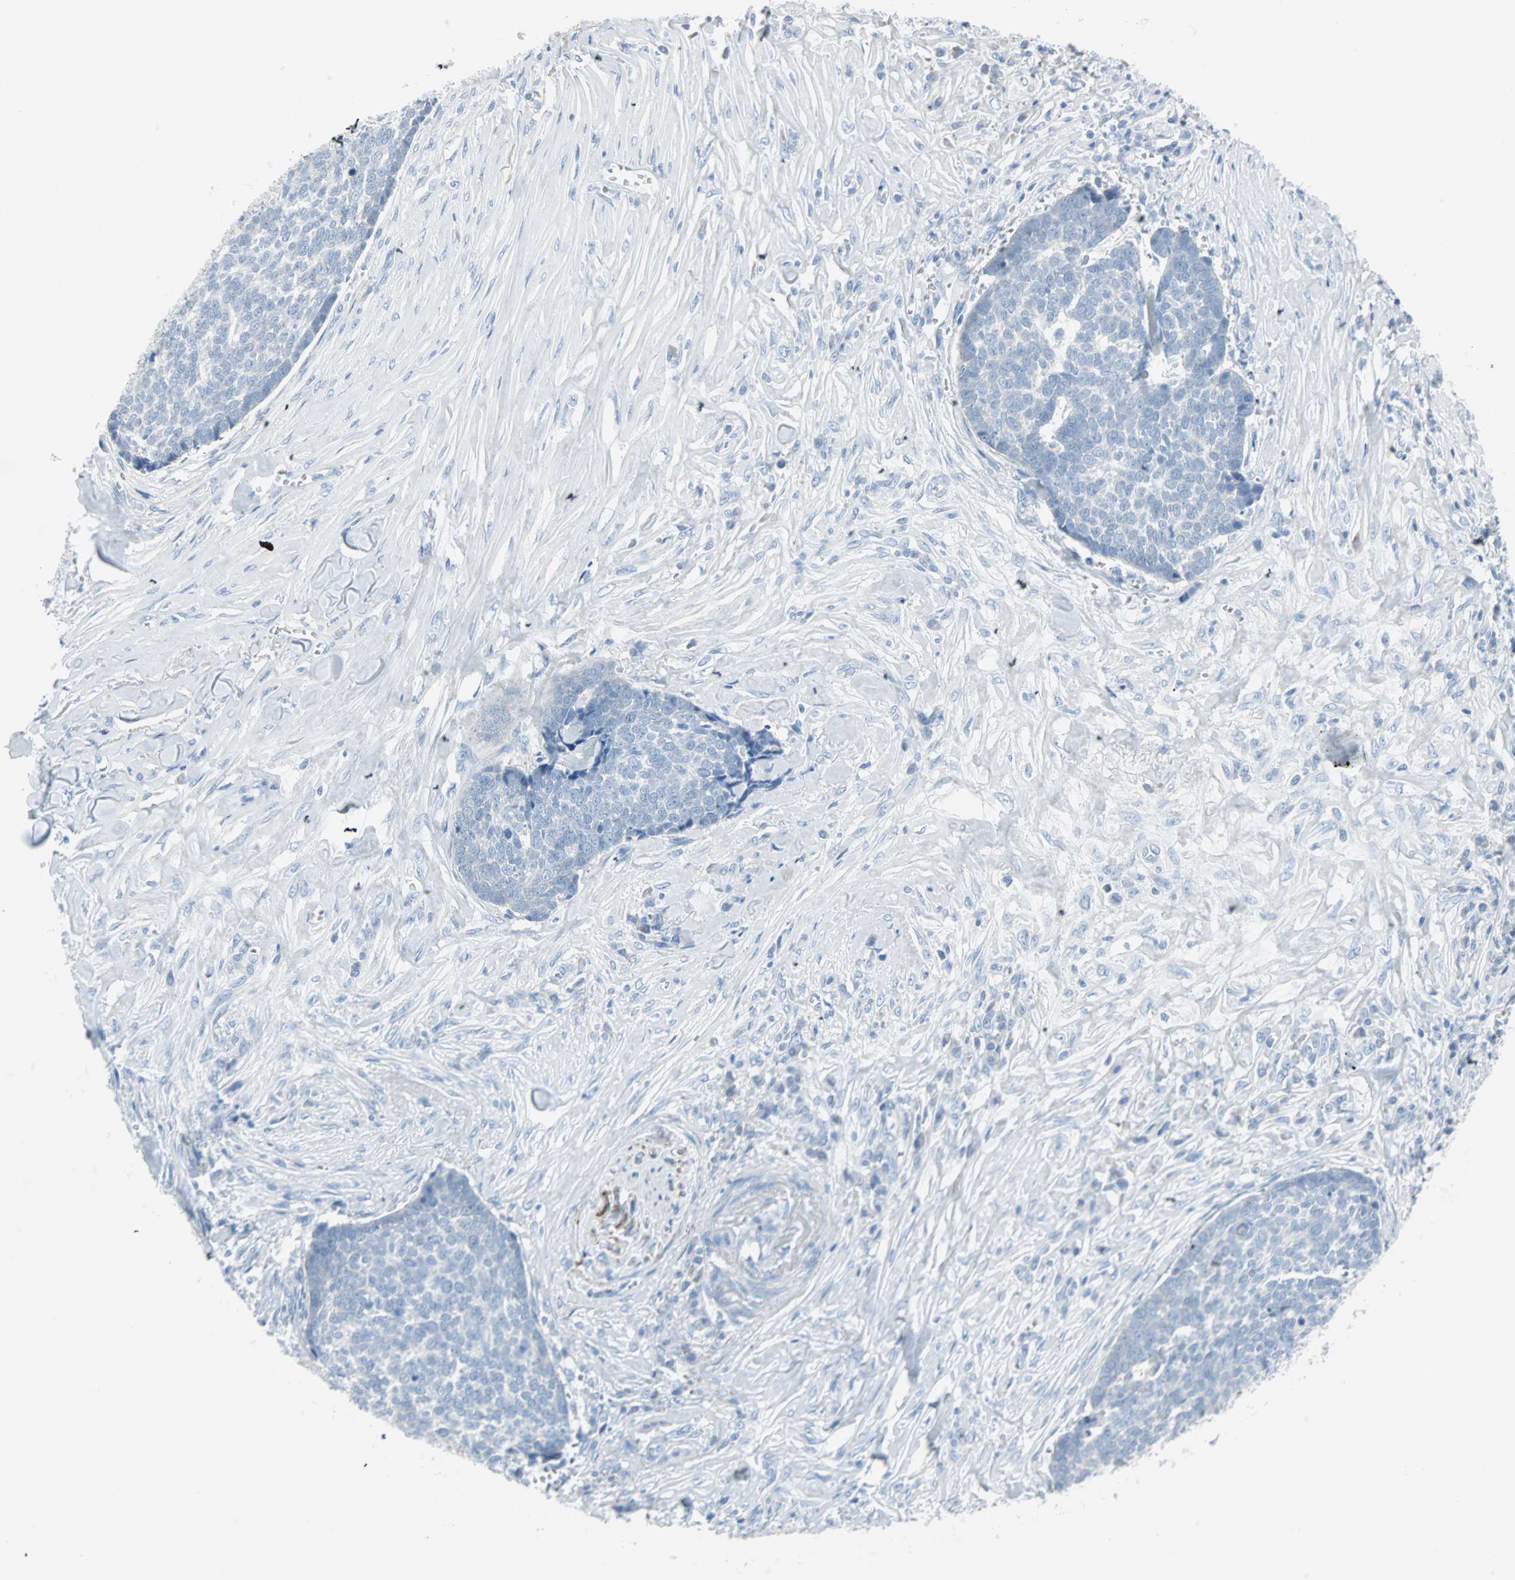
{"staining": {"intensity": "negative", "quantity": "none", "location": "none"}, "tissue": "skin cancer", "cell_type": "Tumor cells", "image_type": "cancer", "snomed": [{"axis": "morphology", "description": "Basal cell carcinoma"}, {"axis": "topography", "description": "Skin"}], "caption": "IHC micrograph of neoplastic tissue: human skin cancer stained with DAB exhibits no significant protein positivity in tumor cells.", "gene": "STX1A", "patient": {"sex": "male", "age": 84}}